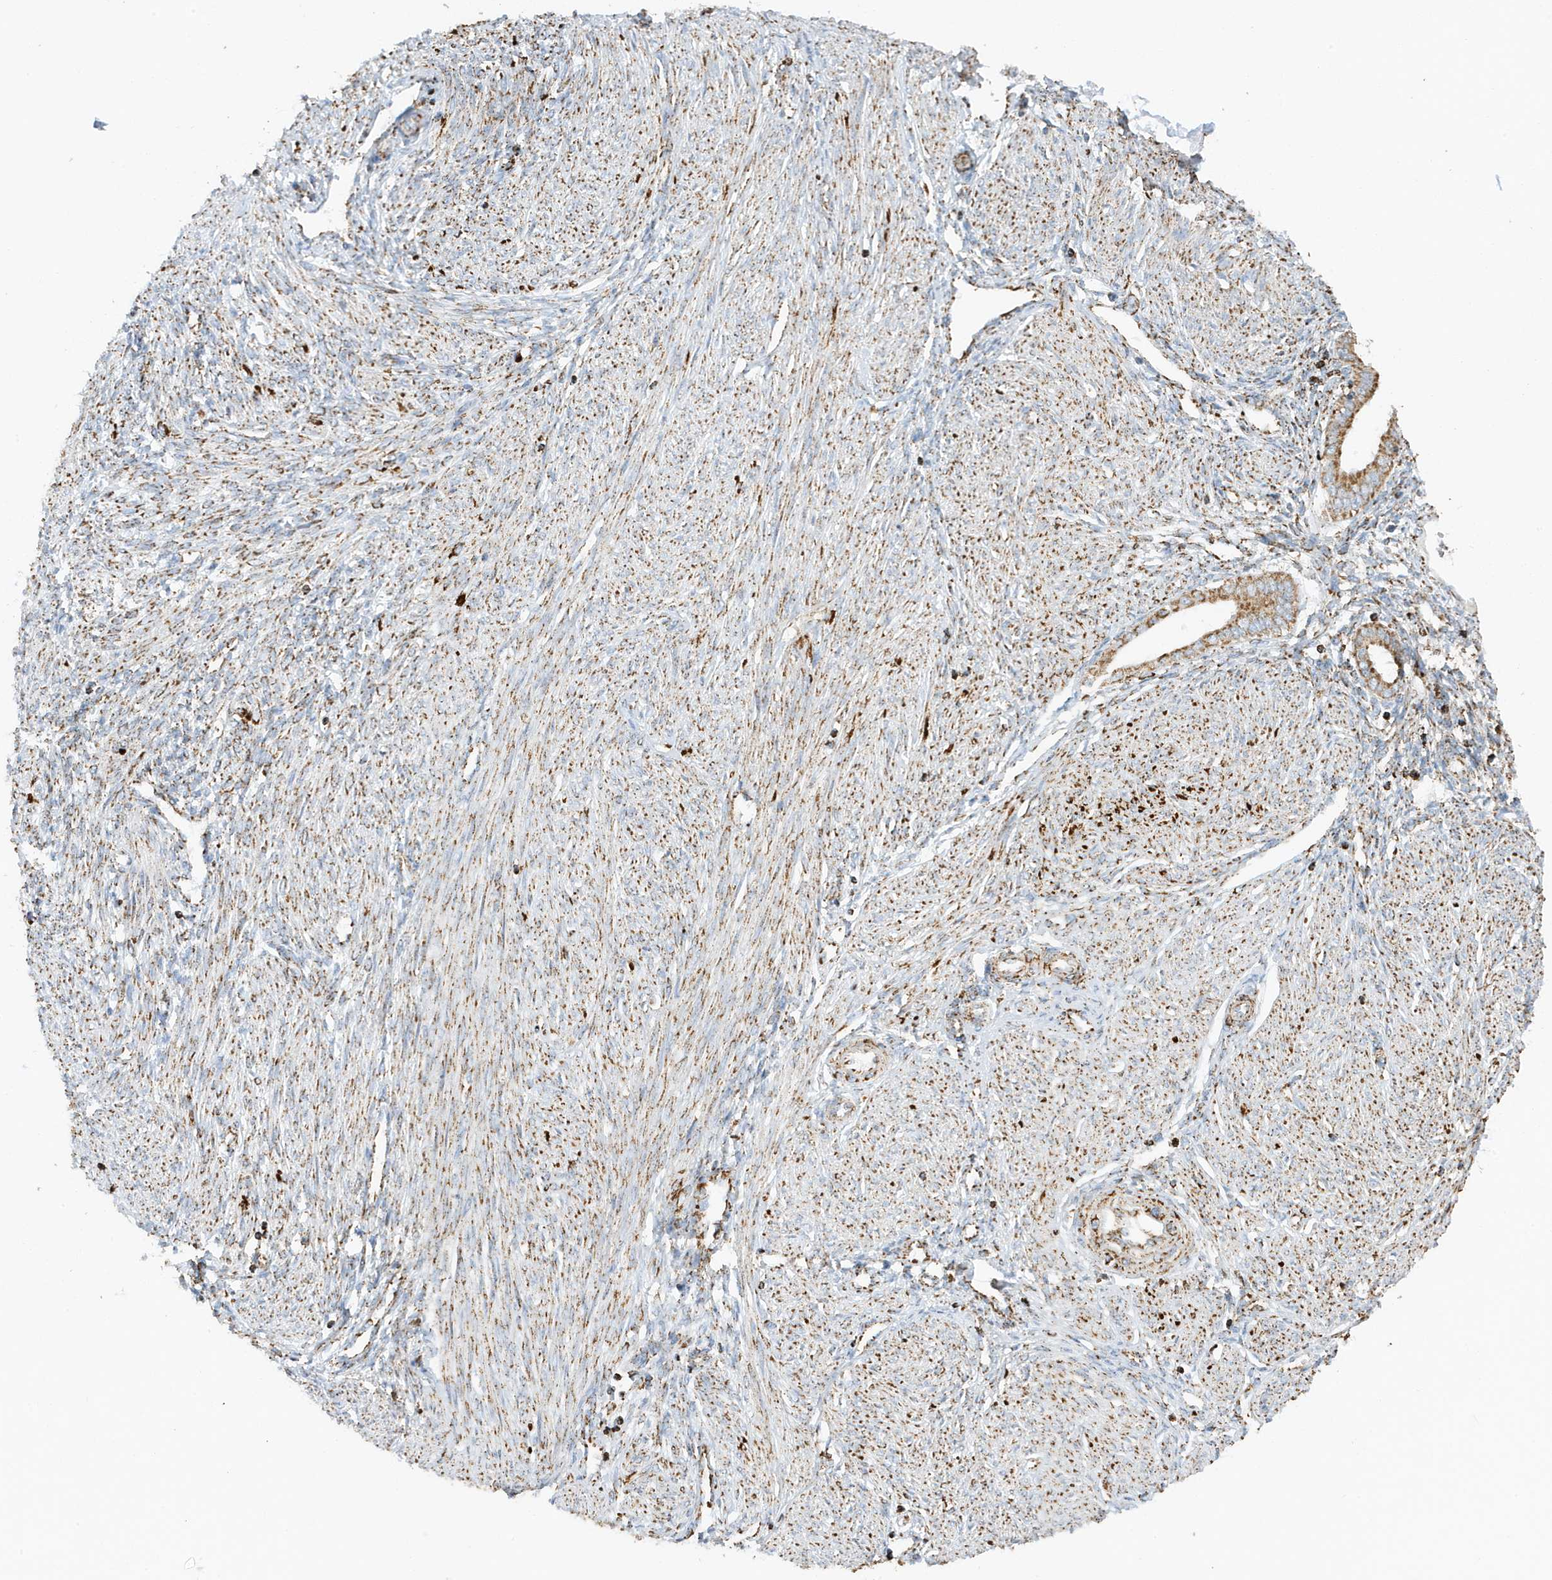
{"staining": {"intensity": "moderate", "quantity": "<25%", "location": "cytoplasmic/membranous"}, "tissue": "endometrium", "cell_type": "Cells in endometrial stroma", "image_type": "normal", "snomed": [{"axis": "morphology", "description": "Normal tissue, NOS"}, {"axis": "topography", "description": "Endometrium"}], "caption": "Immunohistochemical staining of normal endometrium displays low levels of moderate cytoplasmic/membranous positivity in approximately <25% of cells in endometrial stroma. (Stains: DAB in brown, nuclei in blue, Microscopy: brightfield microscopy at high magnification).", "gene": "ATP5ME", "patient": {"sex": "female", "age": 53}}